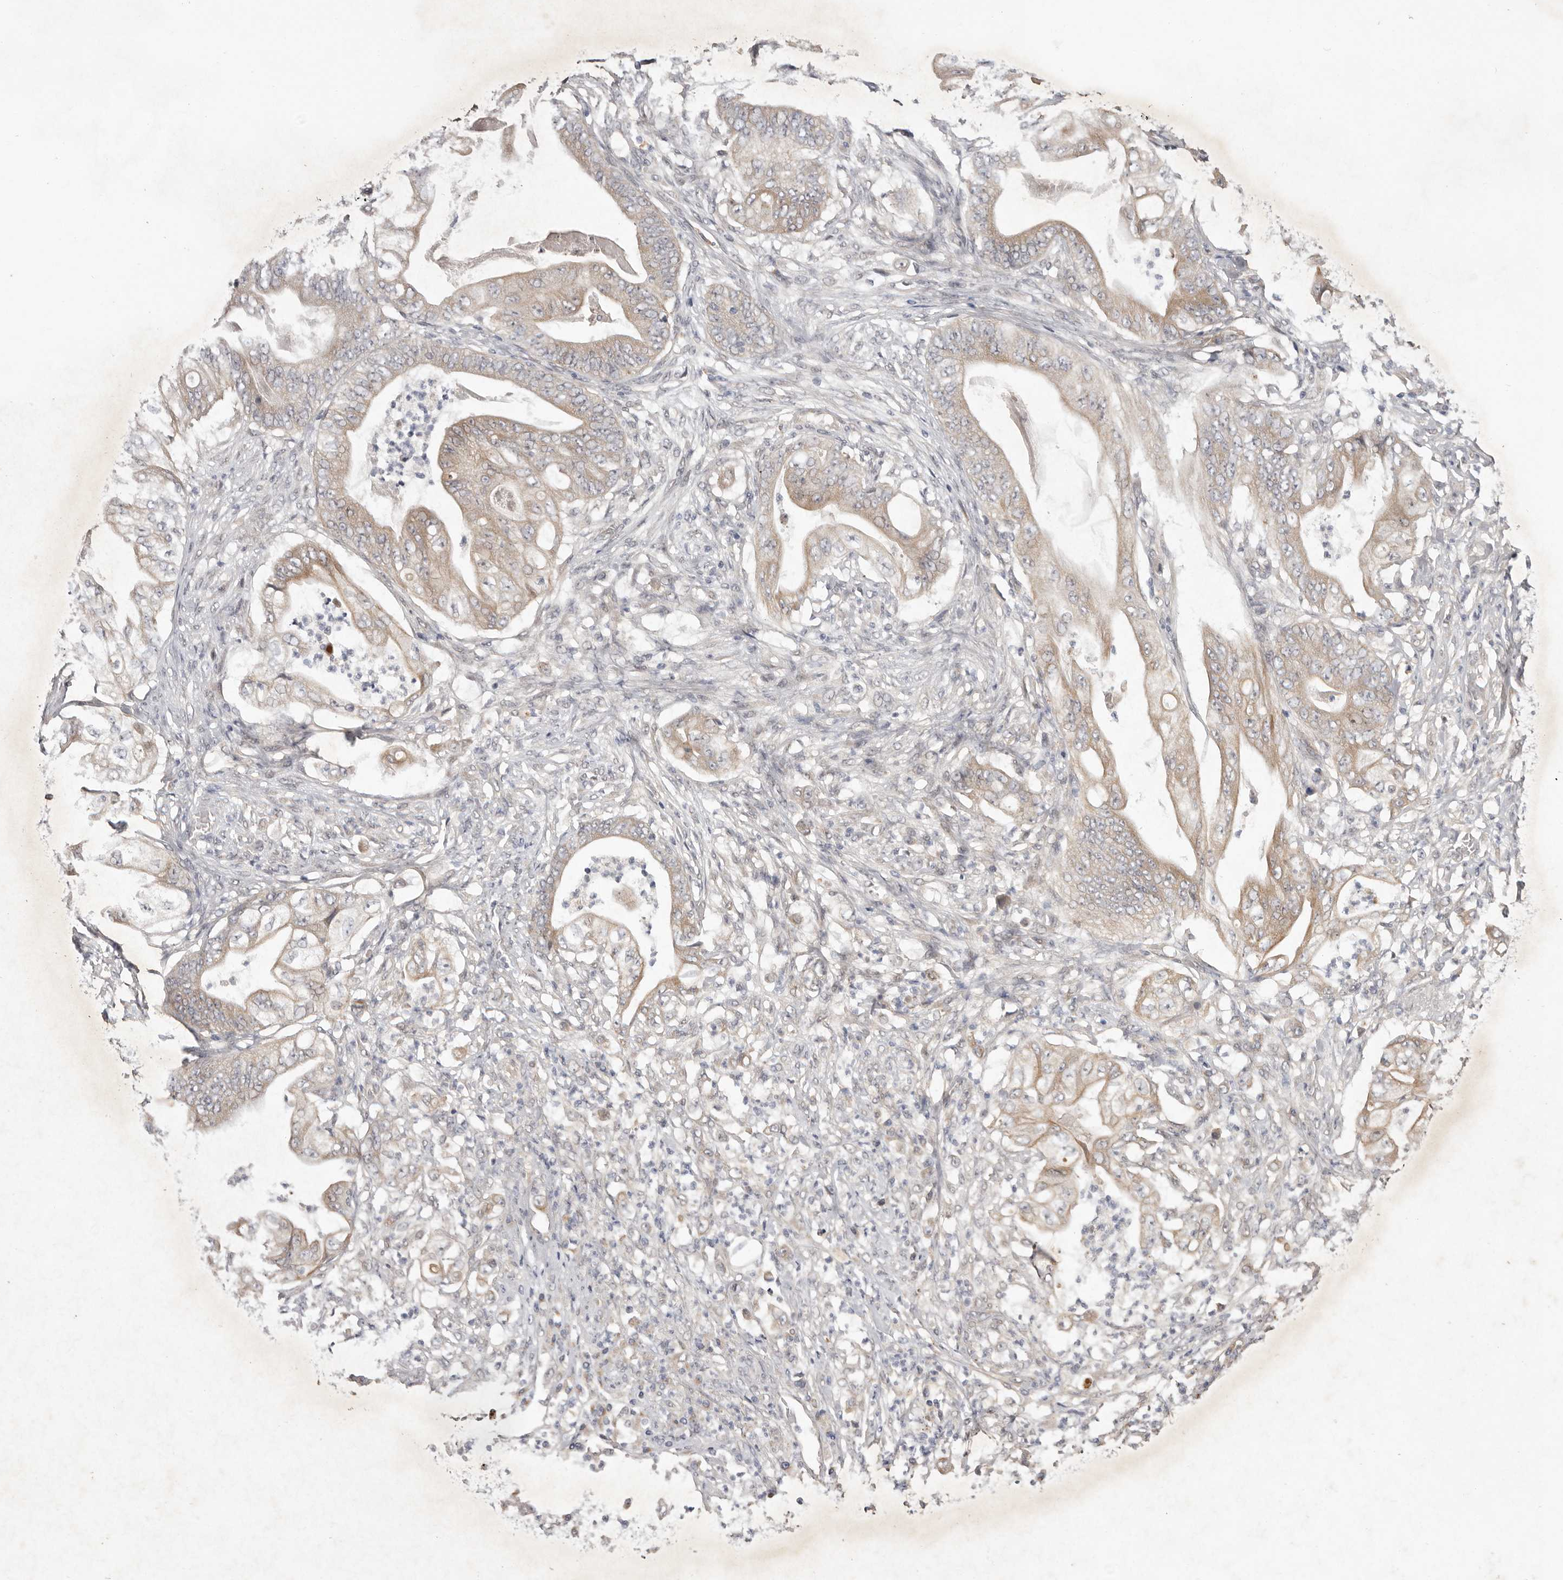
{"staining": {"intensity": "moderate", "quantity": "25%-75%", "location": "cytoplasmic/membranous"}, "tissue": "stomach cancer", "cell_type": "Tumor cells", "image_type": "cancer", "snomed": [{"axis": "morphology", "description": "Adenocarcinoma, NOS"}, {"axis": "topography", "description": "Stomach"}], "caption": "Human adenocarcinoma (stomach) stained for a protein (brown) shows moderate cytoplasmic/membranous positive positivity in about 25%-75% of tumor cells.", "gene": "NSUN4", "patient": {"sex": "female", "age": 73}}